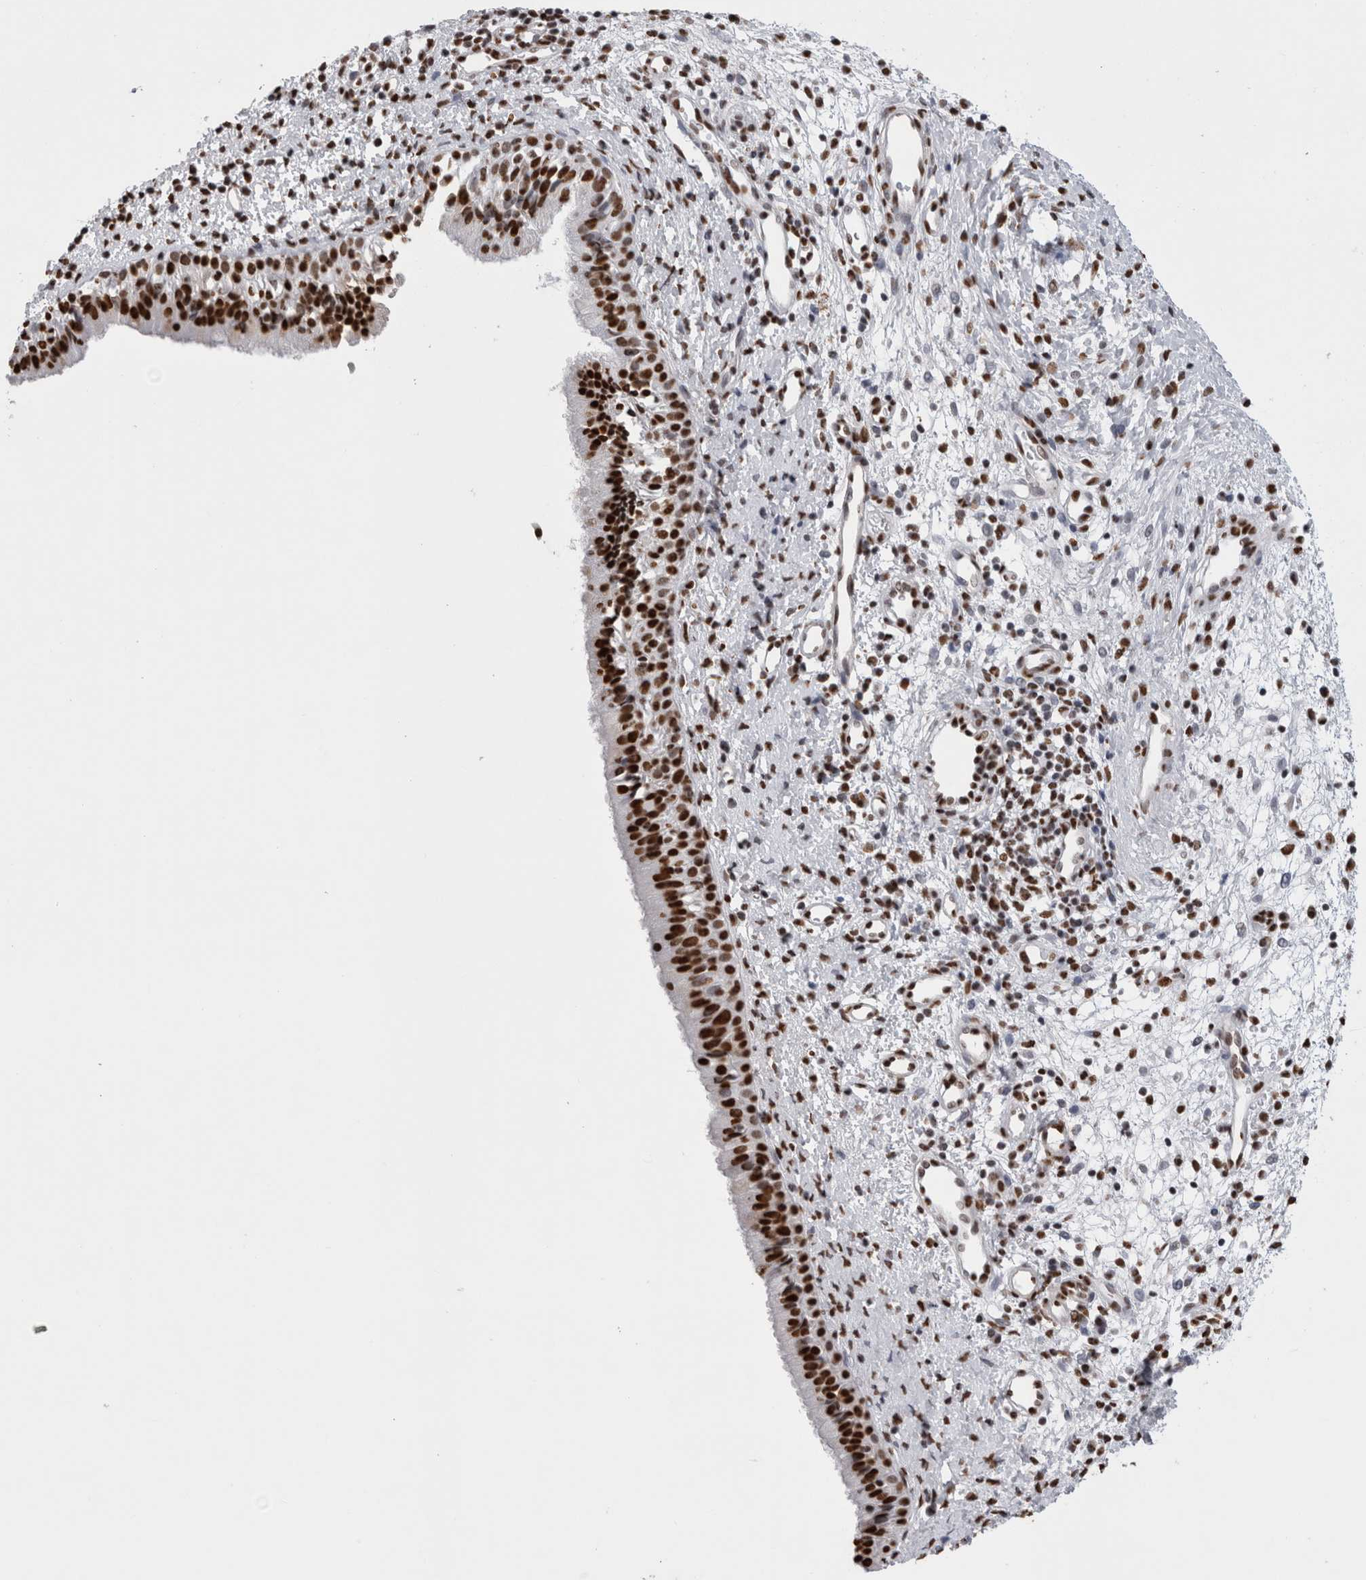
{"staining": {"intensity": "strong", "quantity": ">75%", "location": "nuclear"}, "tissue": "nasopharynx", "cell_type": "Respiratory epithelial cells", "image_type": "normal", "snomed": [{"axis": "morphology", "description": "Normal tissue, NOS"}, {"axis": "topography", "description": "Nasopharynx"}], "caption": "Immunohistochemistry (IHC) histopathology image of normal nasopharynx: nasopharynx stained using immunohistochemistry (IHC) shows high levels of strong protein expression localized specifically in the nuclear of respiratory epithelial cells, appearing as a nuclear brown color.", "gene": "ALPK3", "patient": {"sex": "male", "age": 22}}